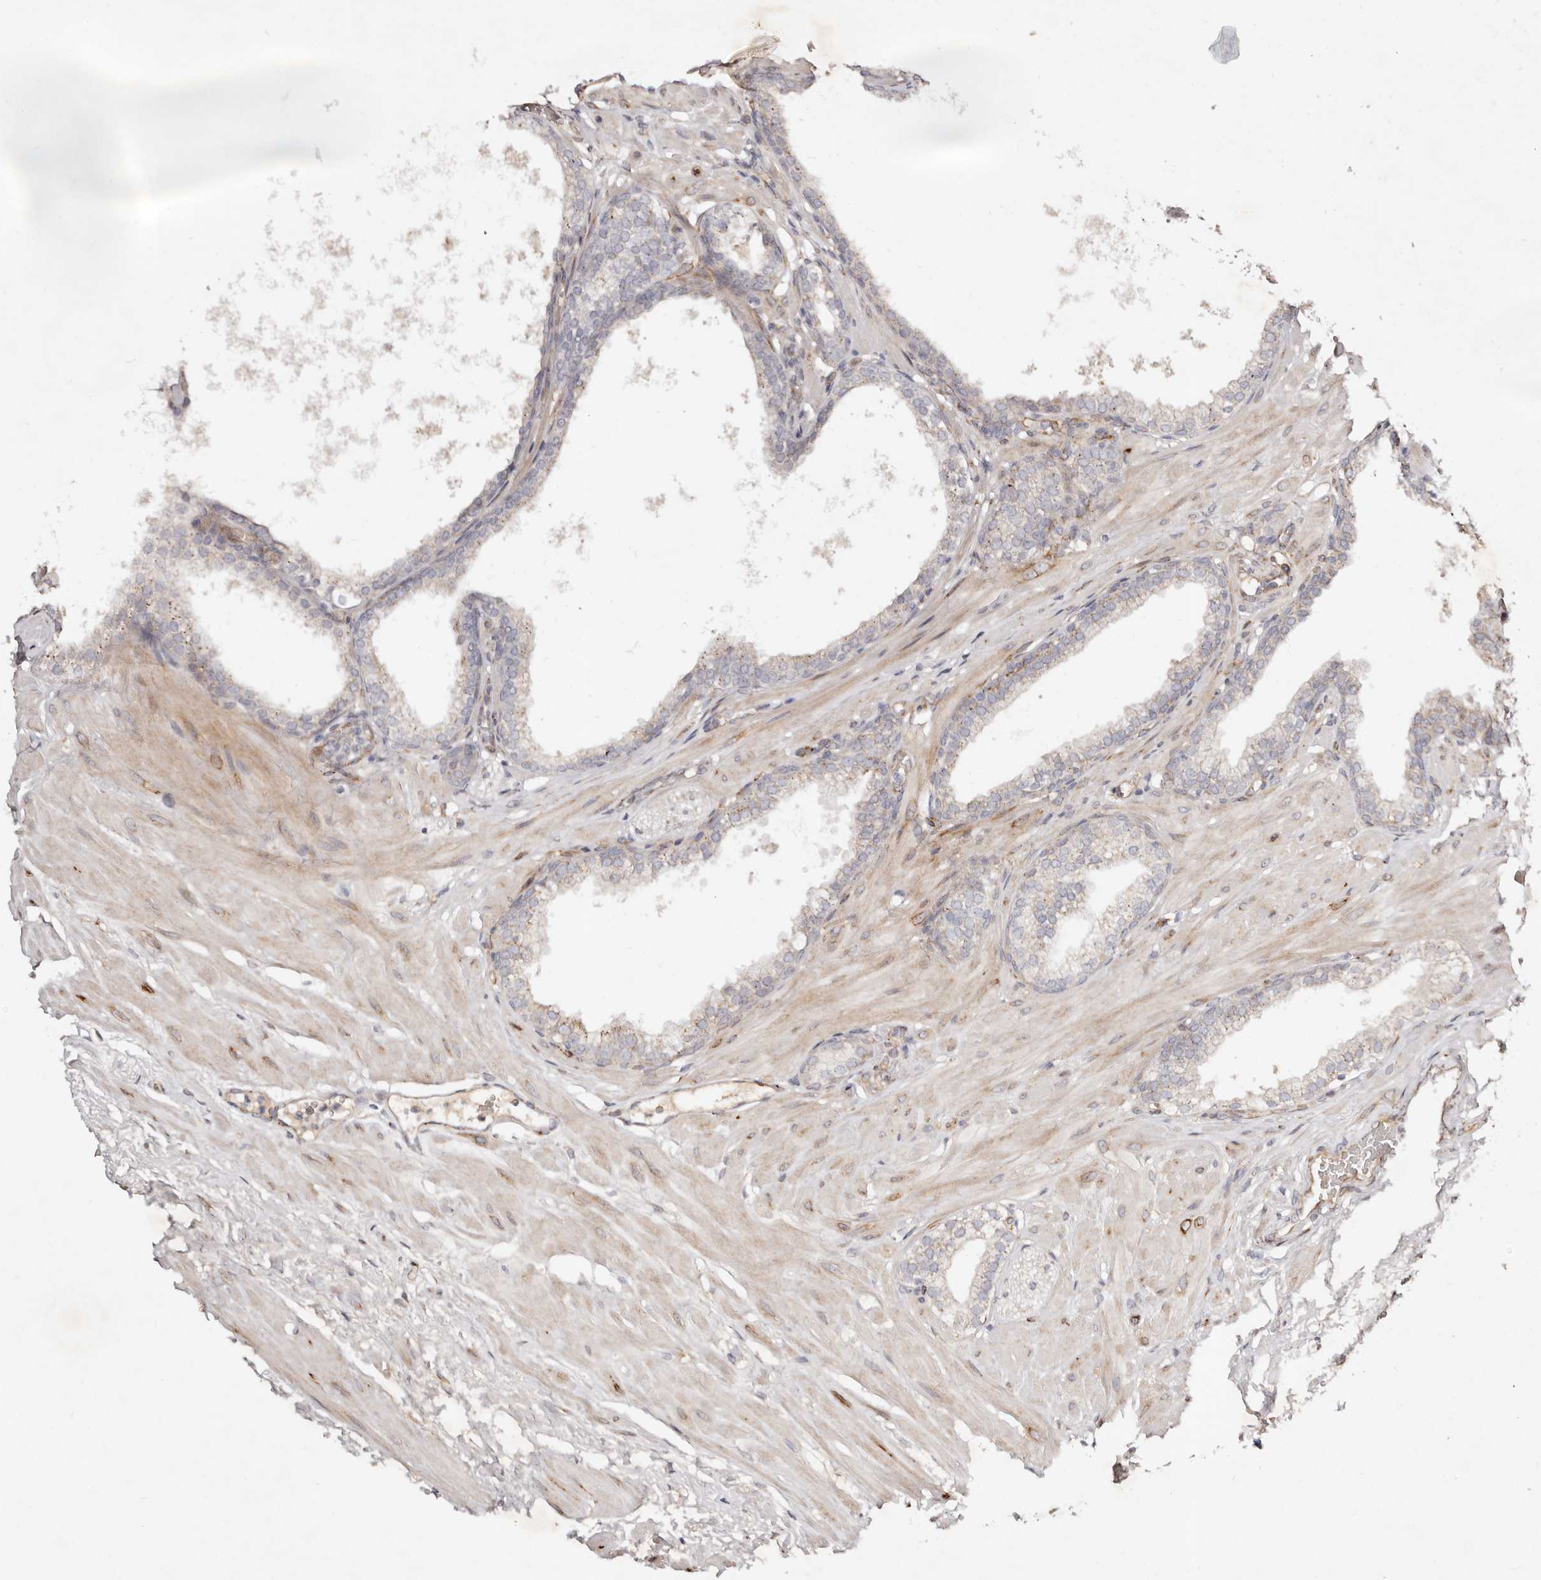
{"staining": {"intensity": "moderate", "quantity": "<25%", "location": "cytoplasmic/membranous"}, "tissue": "prostate", "cell_type": "Glandular cells", "image_type": "normal", "snomed": [{"axis": "morphology", "description": "Normal tissue, NOS"}, {"axis": "morphology", "description": "Urothelial carcinoma, Low grade"}, {"axis": "topography", "description": "Urinary bladder"}, {"axis": "topography", "description": "Prostate"}], "caption": "Moderate cytoplasmic/membranous protein positivity is present in approximately <25% of glandular cells in prostate. The staining was performed using DAB (3,3'-diaminobenzidine) to visualize the protein expression in brown, while the nuclei were stained in blue with hematoxylin (Magnification: 20x).", "gene": "SERPINH1", "patient": {"sex": "male", "age": 60}}